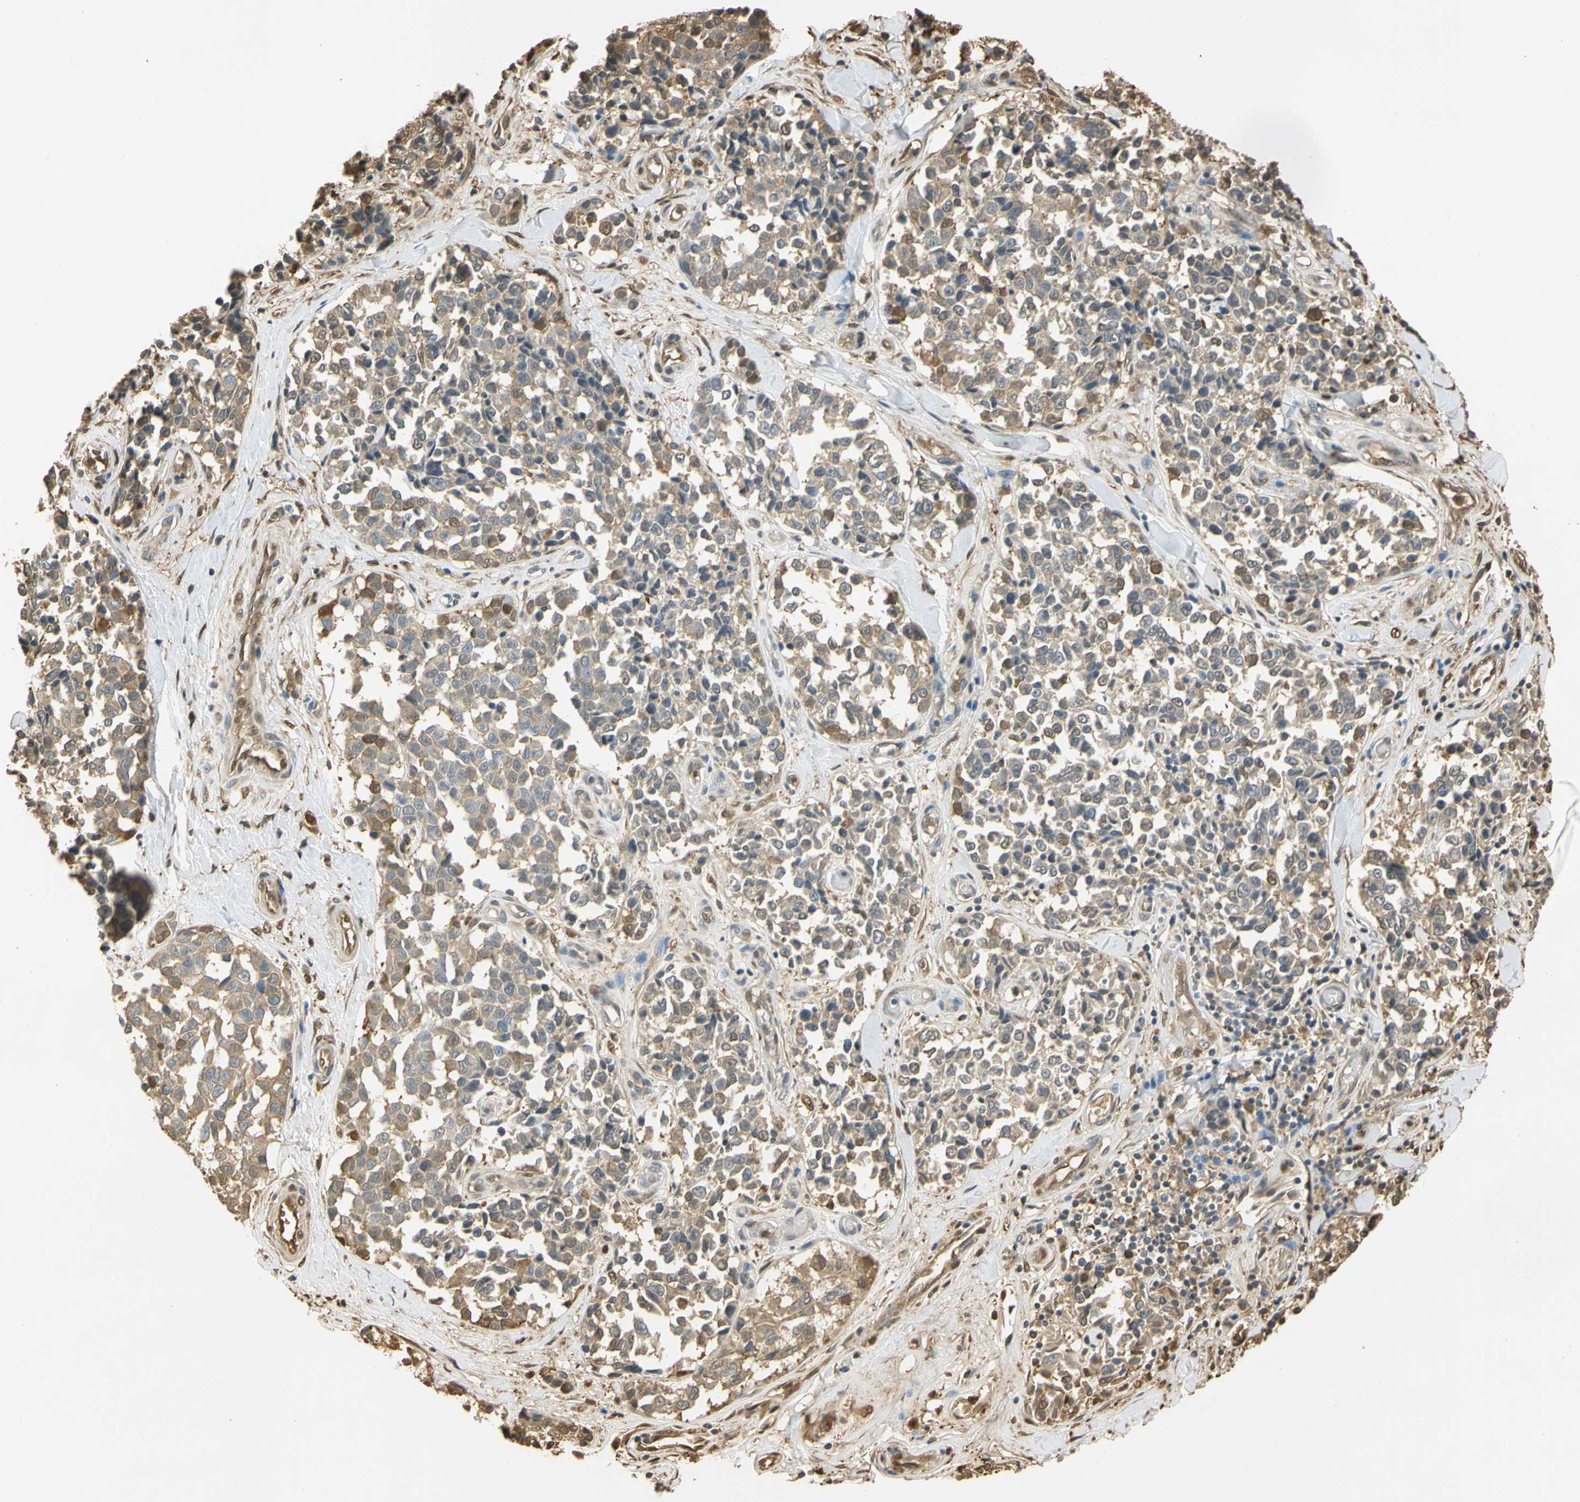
{"staining": {"intensity": "moderate", "quantity": ">75%", "location": "cytoplasmic/membranous"}, "tissue": "melanoma", "cell_type": "Tumor cells", "image_type": "cancer", "snomed": [{"axis": "morphology", "description": "Malignant melanoma, NOS"}, {"axis": "topography", "description": "Skin"}], "caption": "A brown stain highlights moderate cytoplasmic/membranous staining of a protein in malignant melanoma tumor cells.", "gene": "S100A6", "patient": {"sex": "female", "age": 64}}